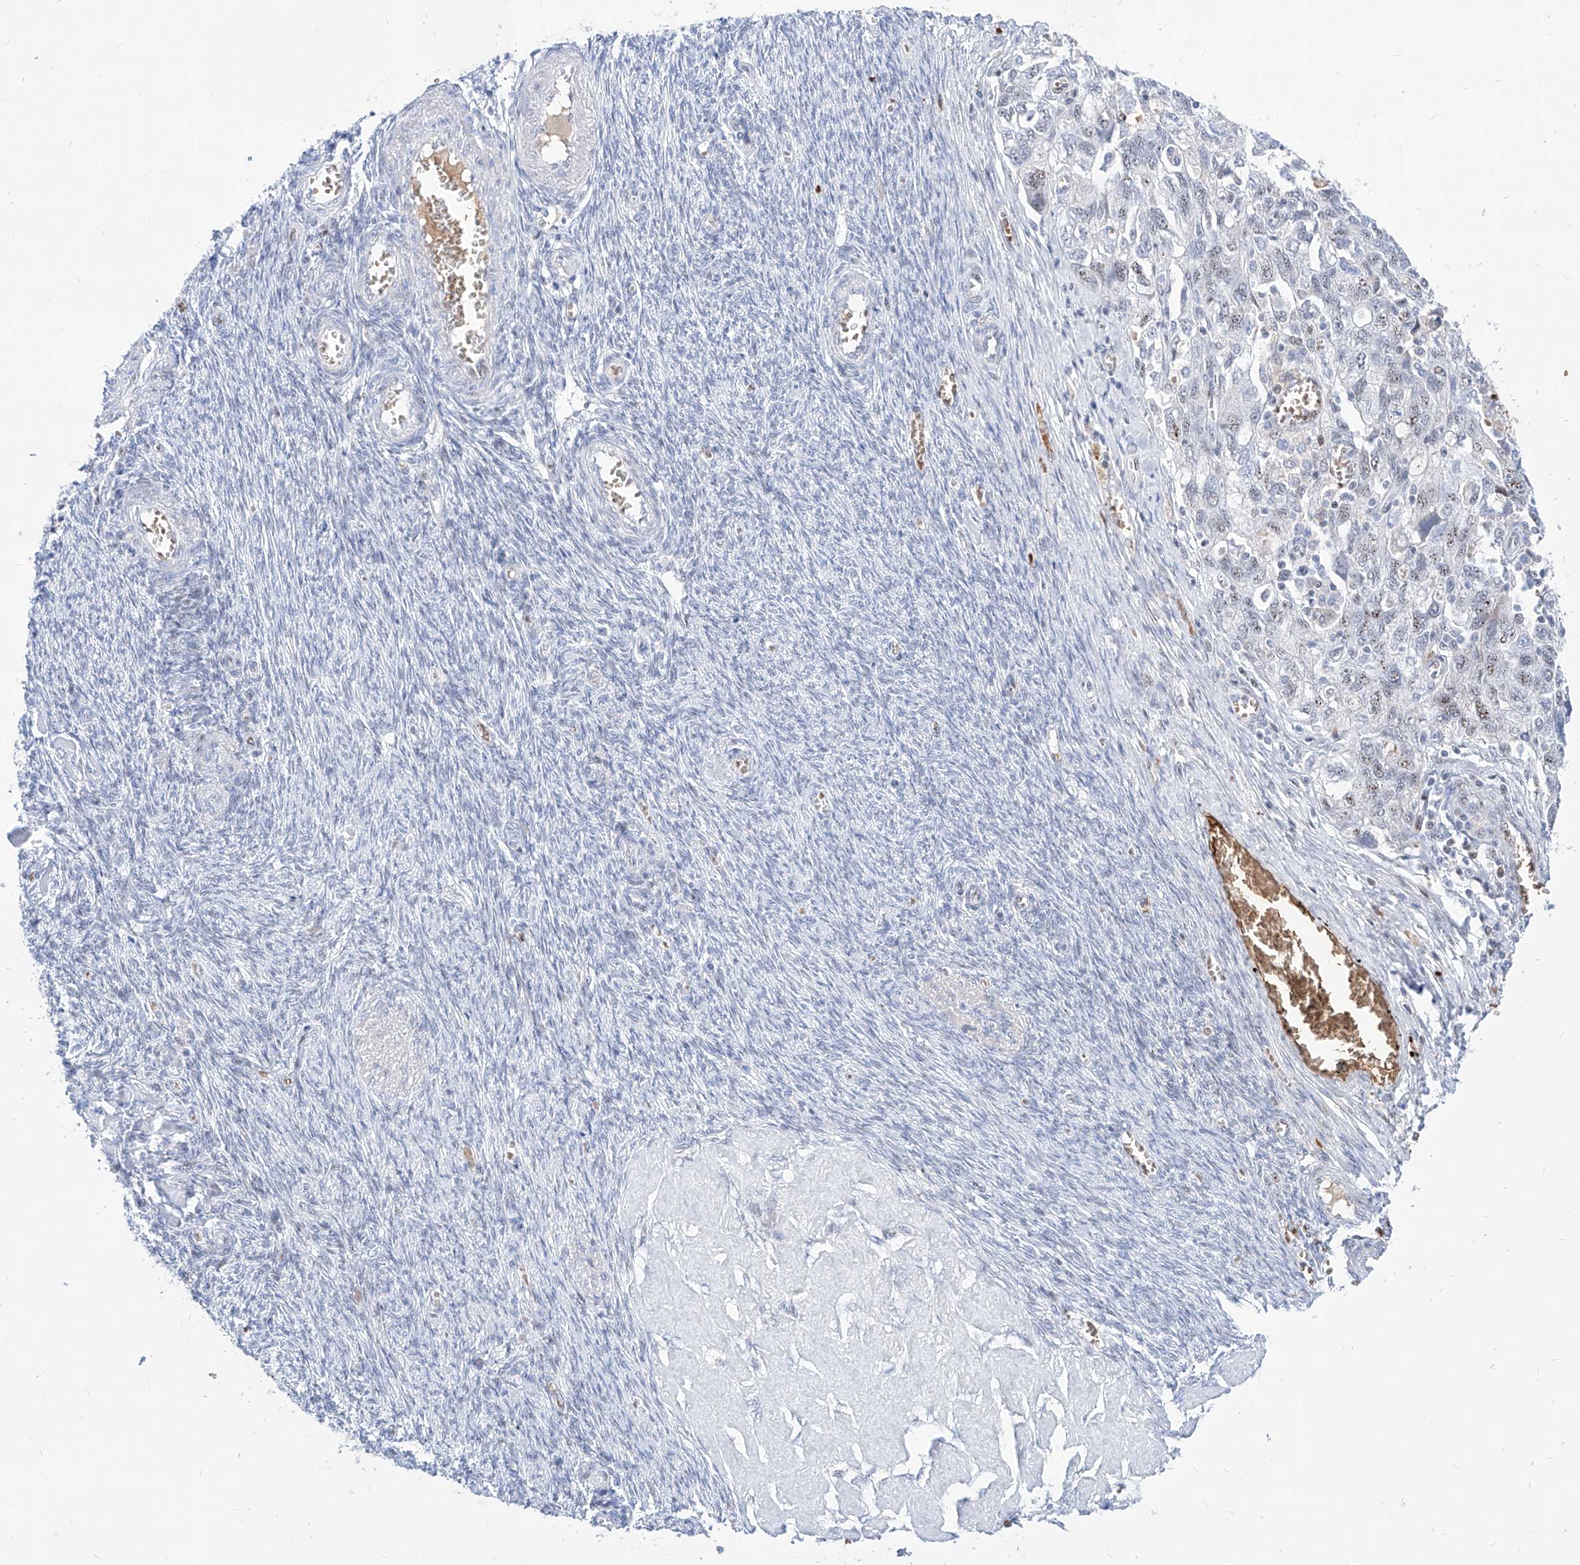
{"staining": {"intensity": "weak", "quantity": "25%-75%", "location": "nuclear"}, "tissue": "ovarian cancer", "cell_type": "Tumor cells", "image_type": "cancer", "snomed": [{"axis": "morphology", "description": "Carcinoma, NOS"}, {"axis": "morphology", "description": "Cystadenocarcinoma, serous, NOS"}, {"axis": "topography", "description": "Ovary"}], "caption": "Tumor cells display low levels of weak nuclear expression in approximately 25%-75% of cells in carcinoma (ovarian).", "gene": "ZFP42", "patient": {"sex": "female", "age": 69}}